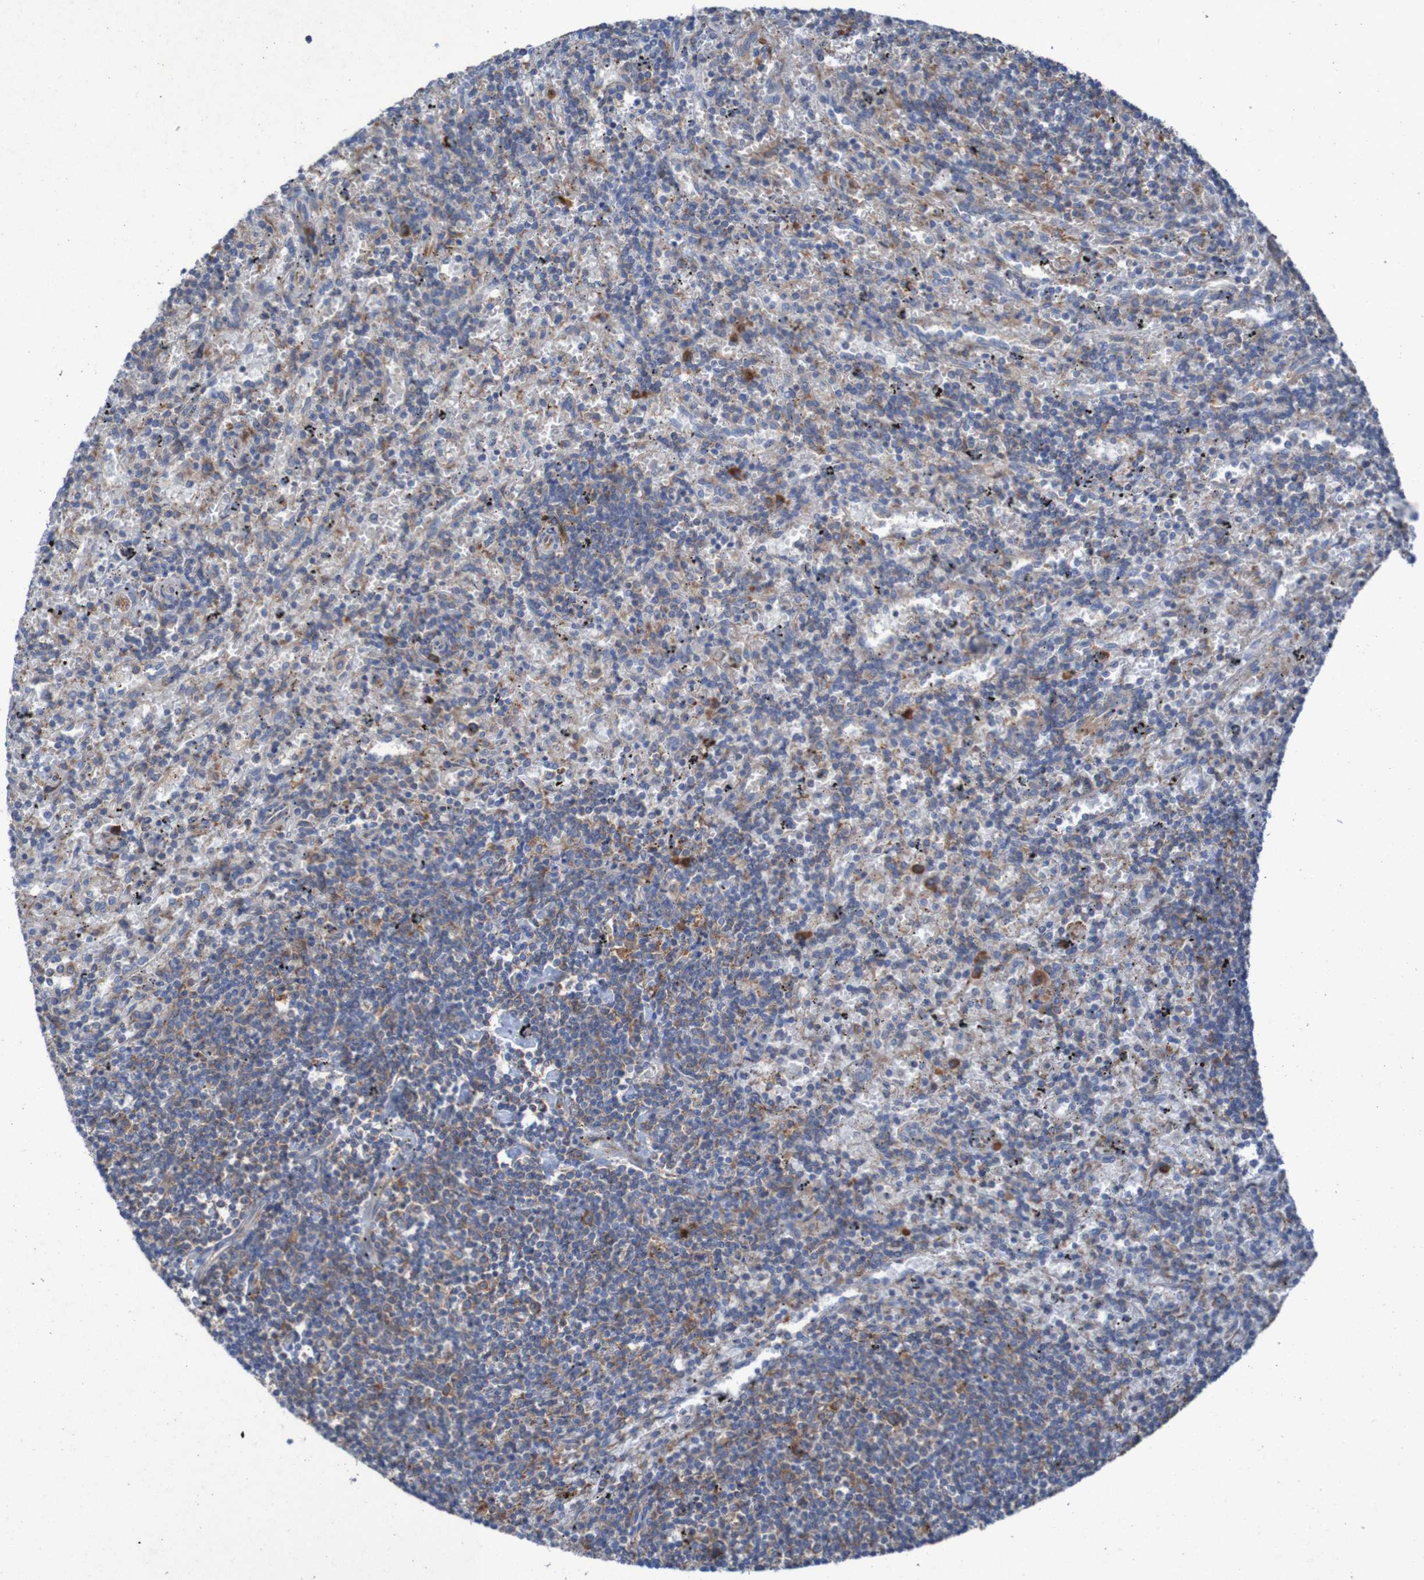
{"staining": {"intensity": "weak", "quantity": "25%-75%", "location": "cytoplasmic/membranous"}, "tissue": "lymphoma", "cell_type": "Tumor cells", "image_type": "cancer", "snomed": [{"axis": "morphology", "description": "Malignant lymphoma, non-Hodgkin's type, Low grade"}, {"axis": "topography", "description": "Spleen"}], "caption": "Lymphoma stained with a brown dye displays weak cytoplasmic/membranous positive staining in approximately 25%-75% of tumor cells.", "gene": "RPL10", "patient": {"sex": "male", "age": 76}}